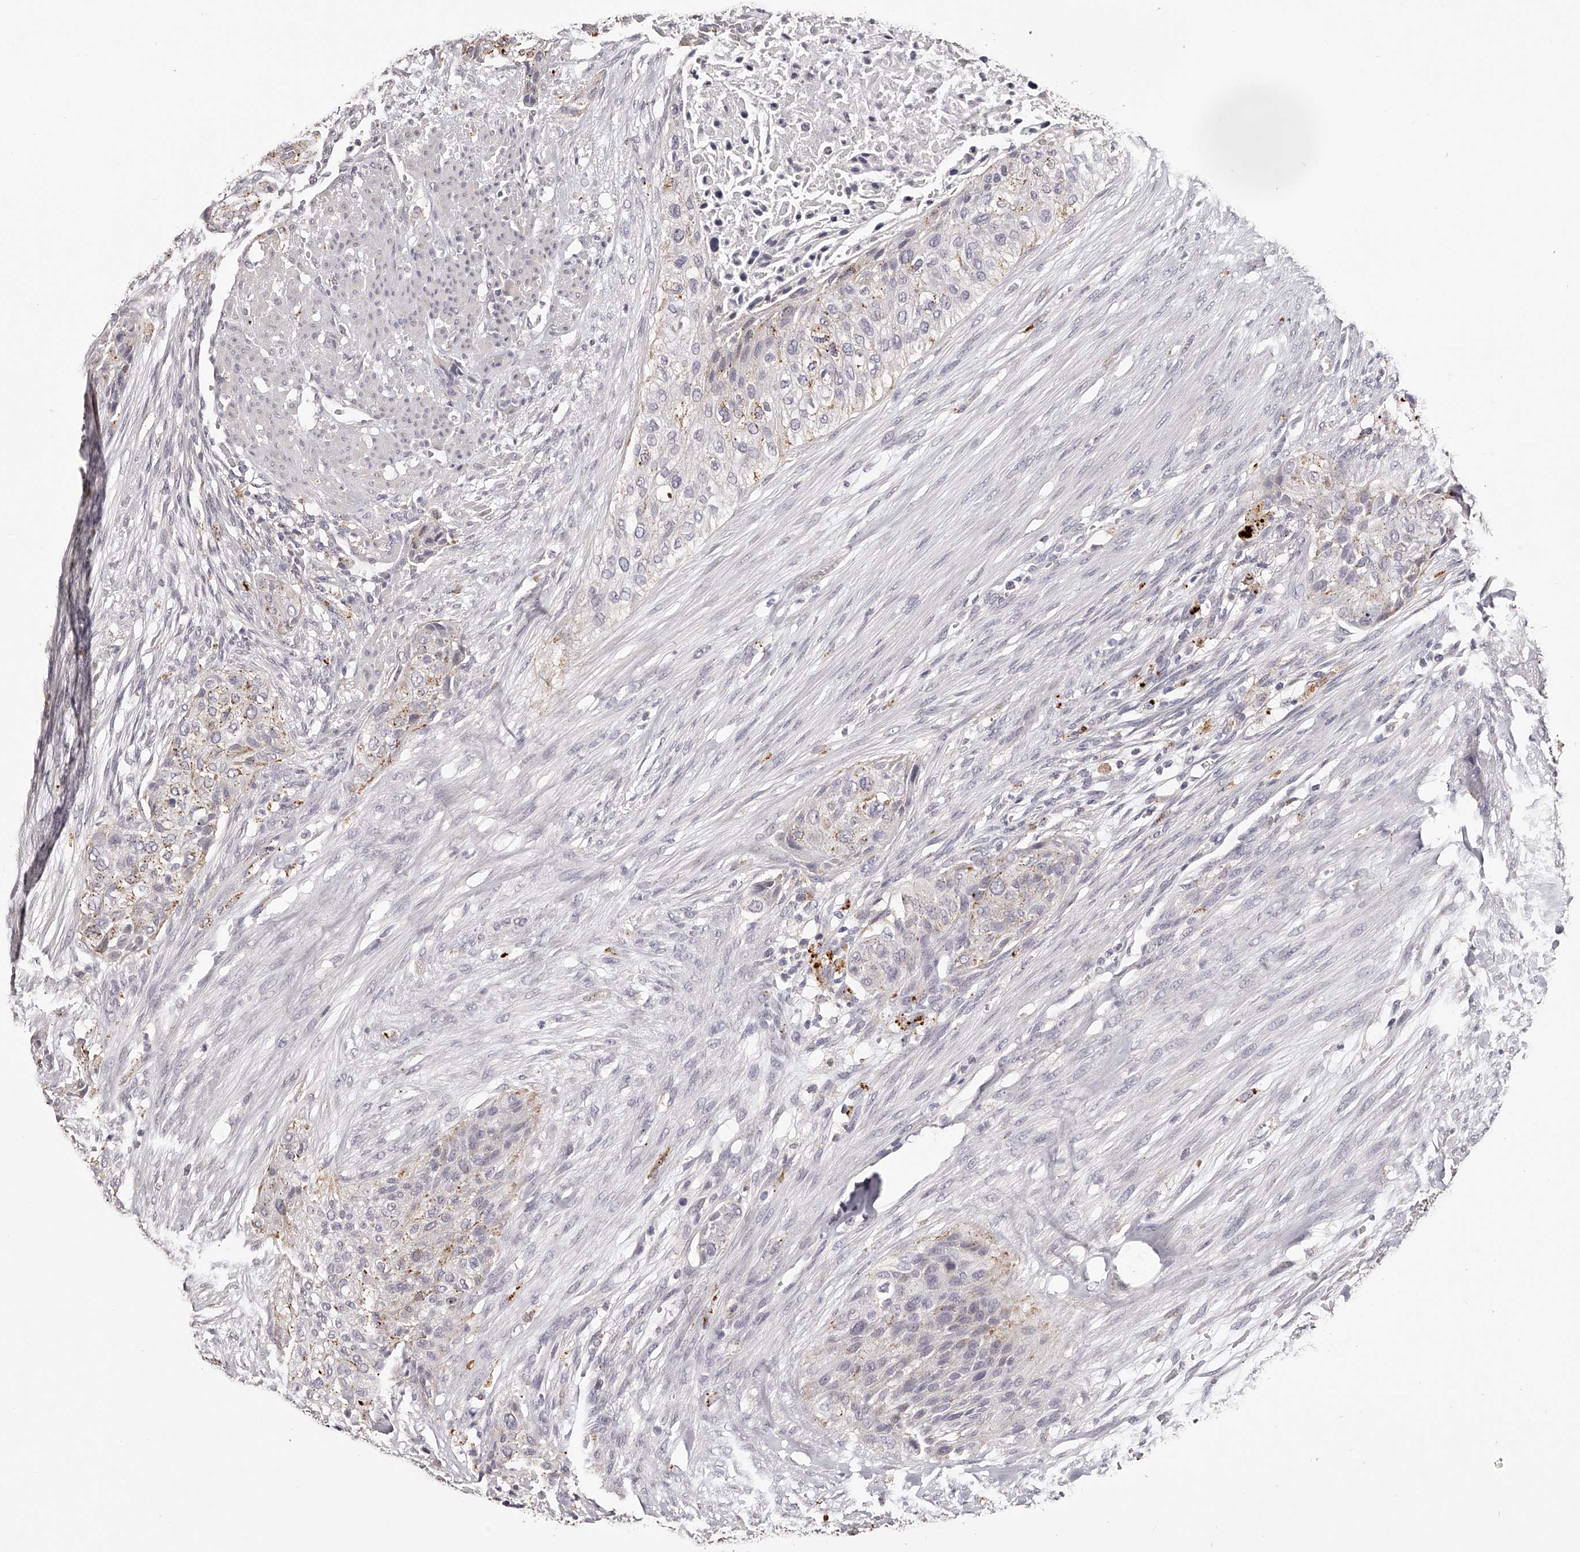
{"staining": {"intensity": "weak", "quantity": "25%-75%", "location": "cytoplasmic/membranous"}, "tissue": "urothelial cancer", "cell_type": "Tumor cells", "image_type": "cancer", "snomed": [{"axis": "morphology", "description": "Urothelial carcinoma, High grade"}, {"axis": "topography", "description": "Urinary bladder"}], "caption": "Immunohistochemical staining of urothelial cancer demonstrates weak cytoplasmic/membranous protein positivity in about 25%-75% of tumor cells.", "gene": "SLC35D3", "patient": {"sex": "male", "age": 35}}